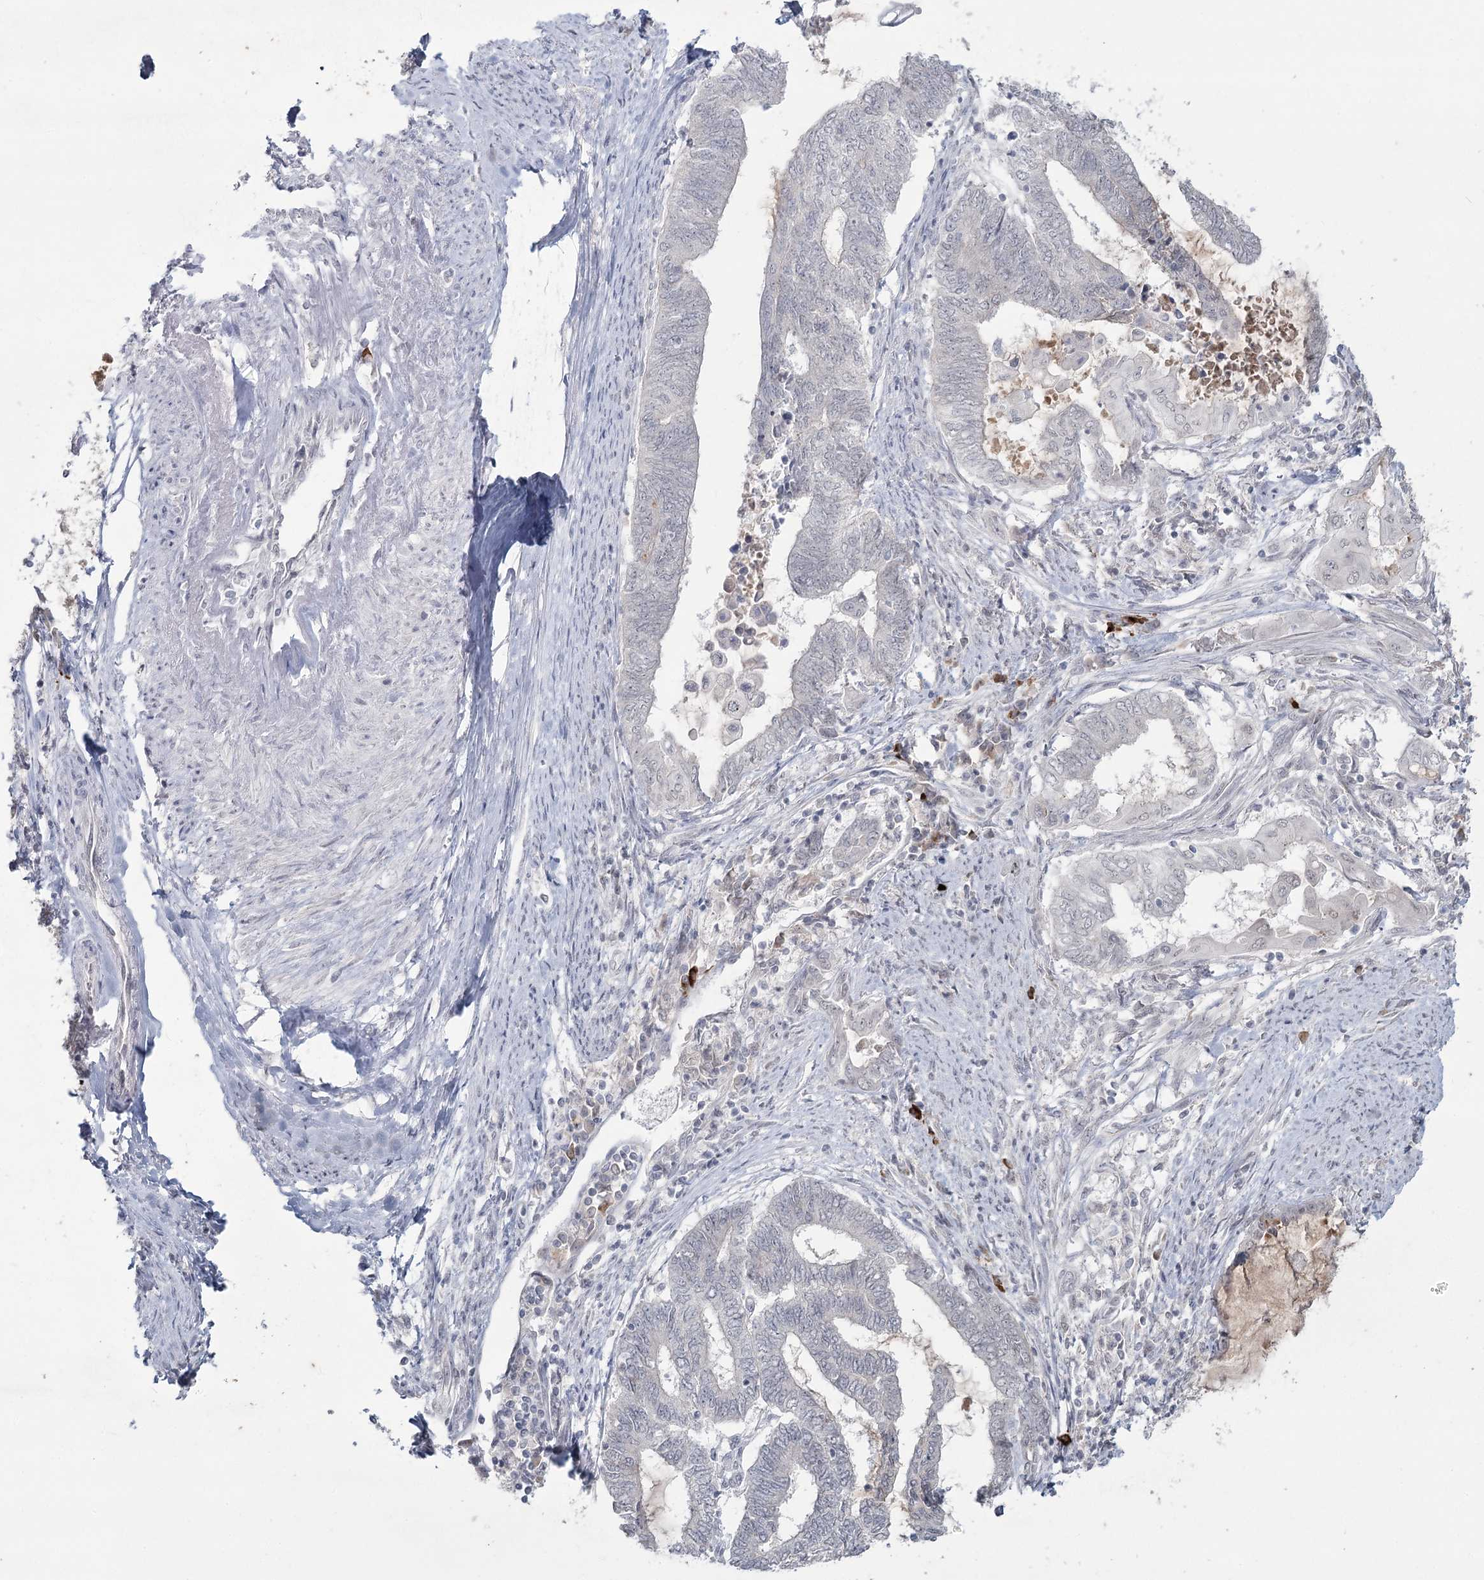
{"staining": {"intensity": "negative", "quantity": "none", "location": "none"}, "tissue": "endometrial cancer", "cell_type": "Tumor cells", "image_type": "cancer", "snomed": [{"axis": "morphology", "description": "Adenocarcinoma, NOS"}, {"axis": "topography", "description": "Uterus"}, {"axis": "topography", "description": "Endometrium"}], "caption": "This is a micrograph of immunohistochemistry (IHC) staining of adenocarcinoma (endometrial), which shows no staining in tumor cells.", "gene": "LY6G5C", "patient": {"sex": "female", "age": 70}}